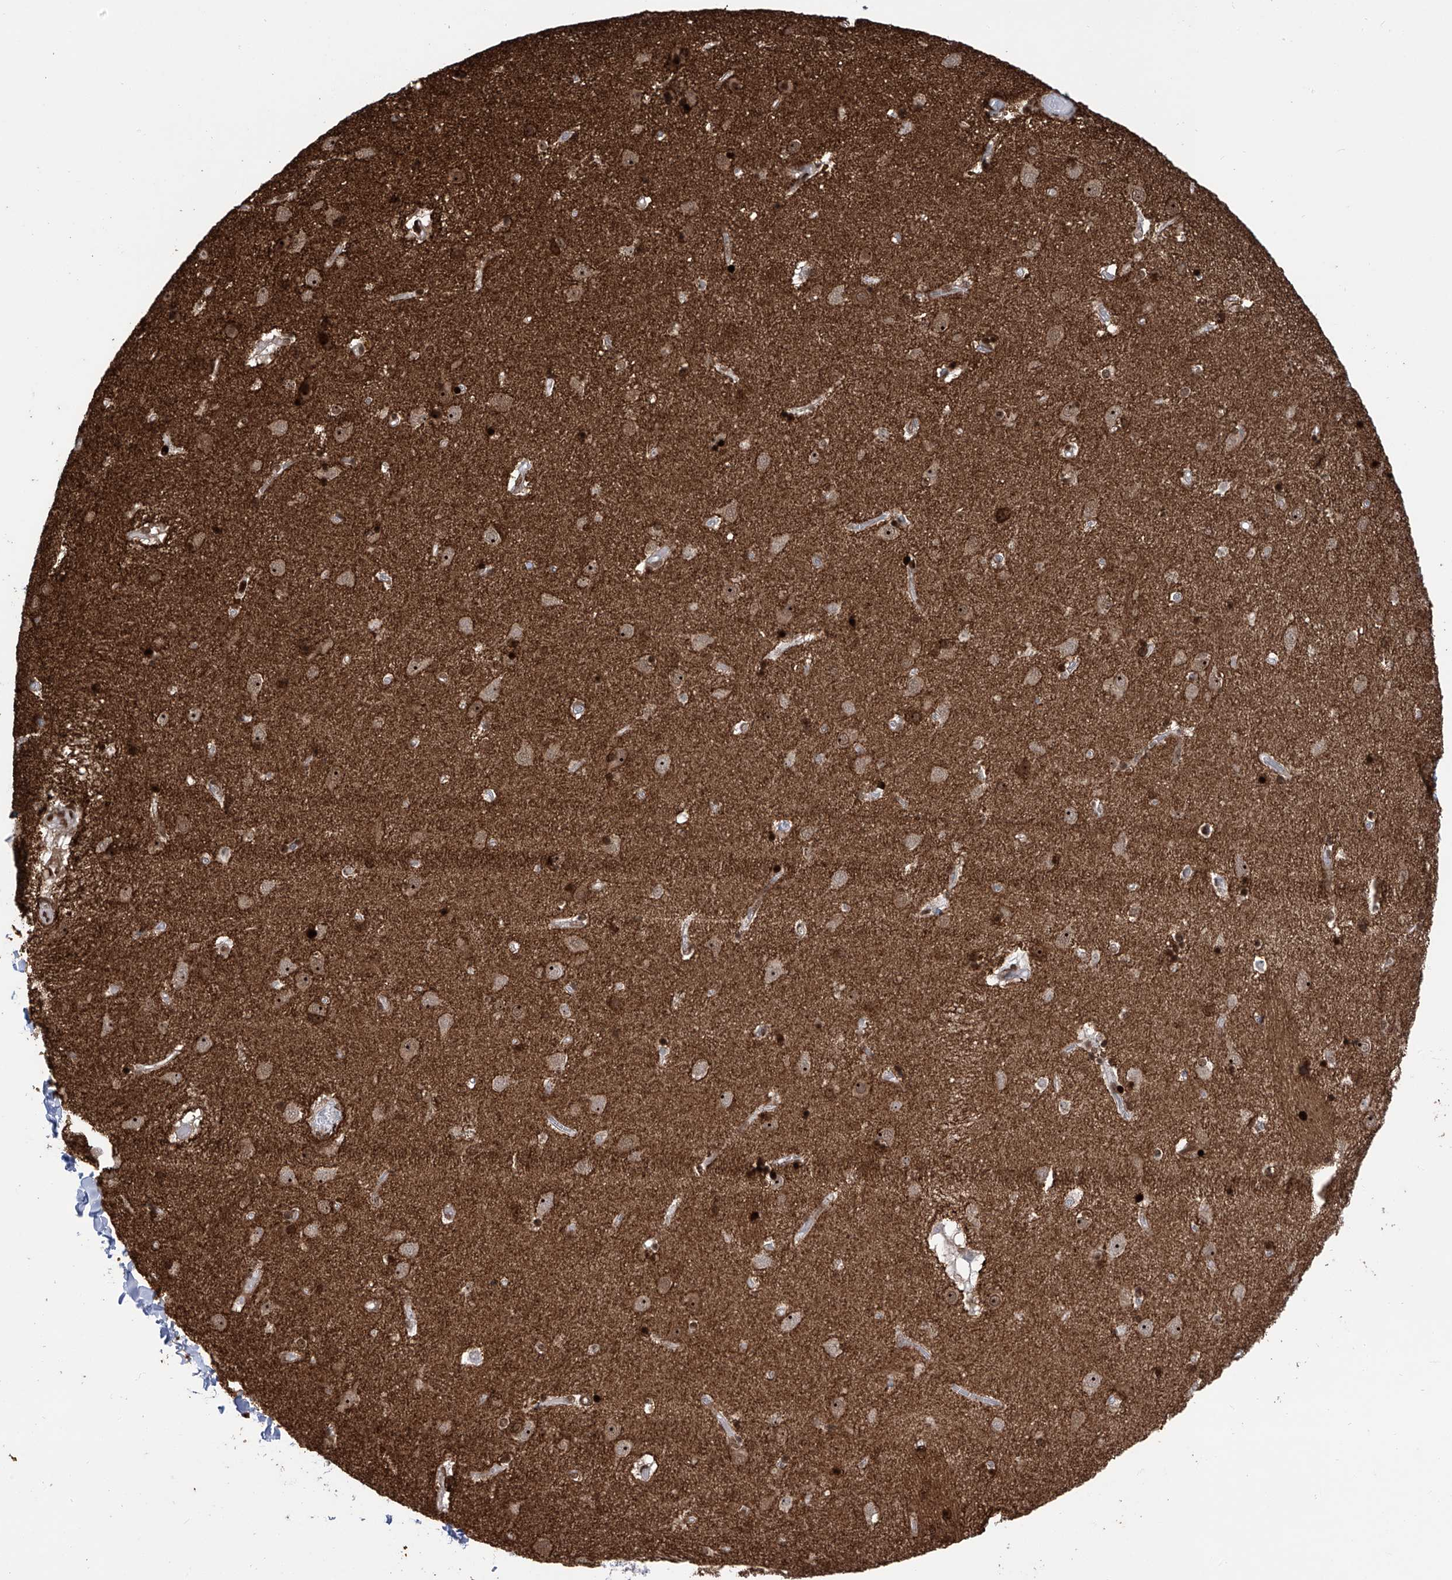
{"staining": {"intensity": "strong", "quantity": "<25%", "location": "nuclear"}, "tissue": "caudate", "cell_type": "Glial cells", "image_type": "normal", "snomed": [{"axis": "morphology", "description": "Normal tissue, NOS"}, {"axis": "topography", "description": "Lateral ventricle wall"}], "caption": "Glial cells reveal medium levels of strong nuclear positivity in approximately <25% of cells in normal caudate. The protein of interest is shown in brown color, while the nuclei are stained blue.", "gene": "PAK1IP1", "patient": {"sex": "male", "age": 70}}